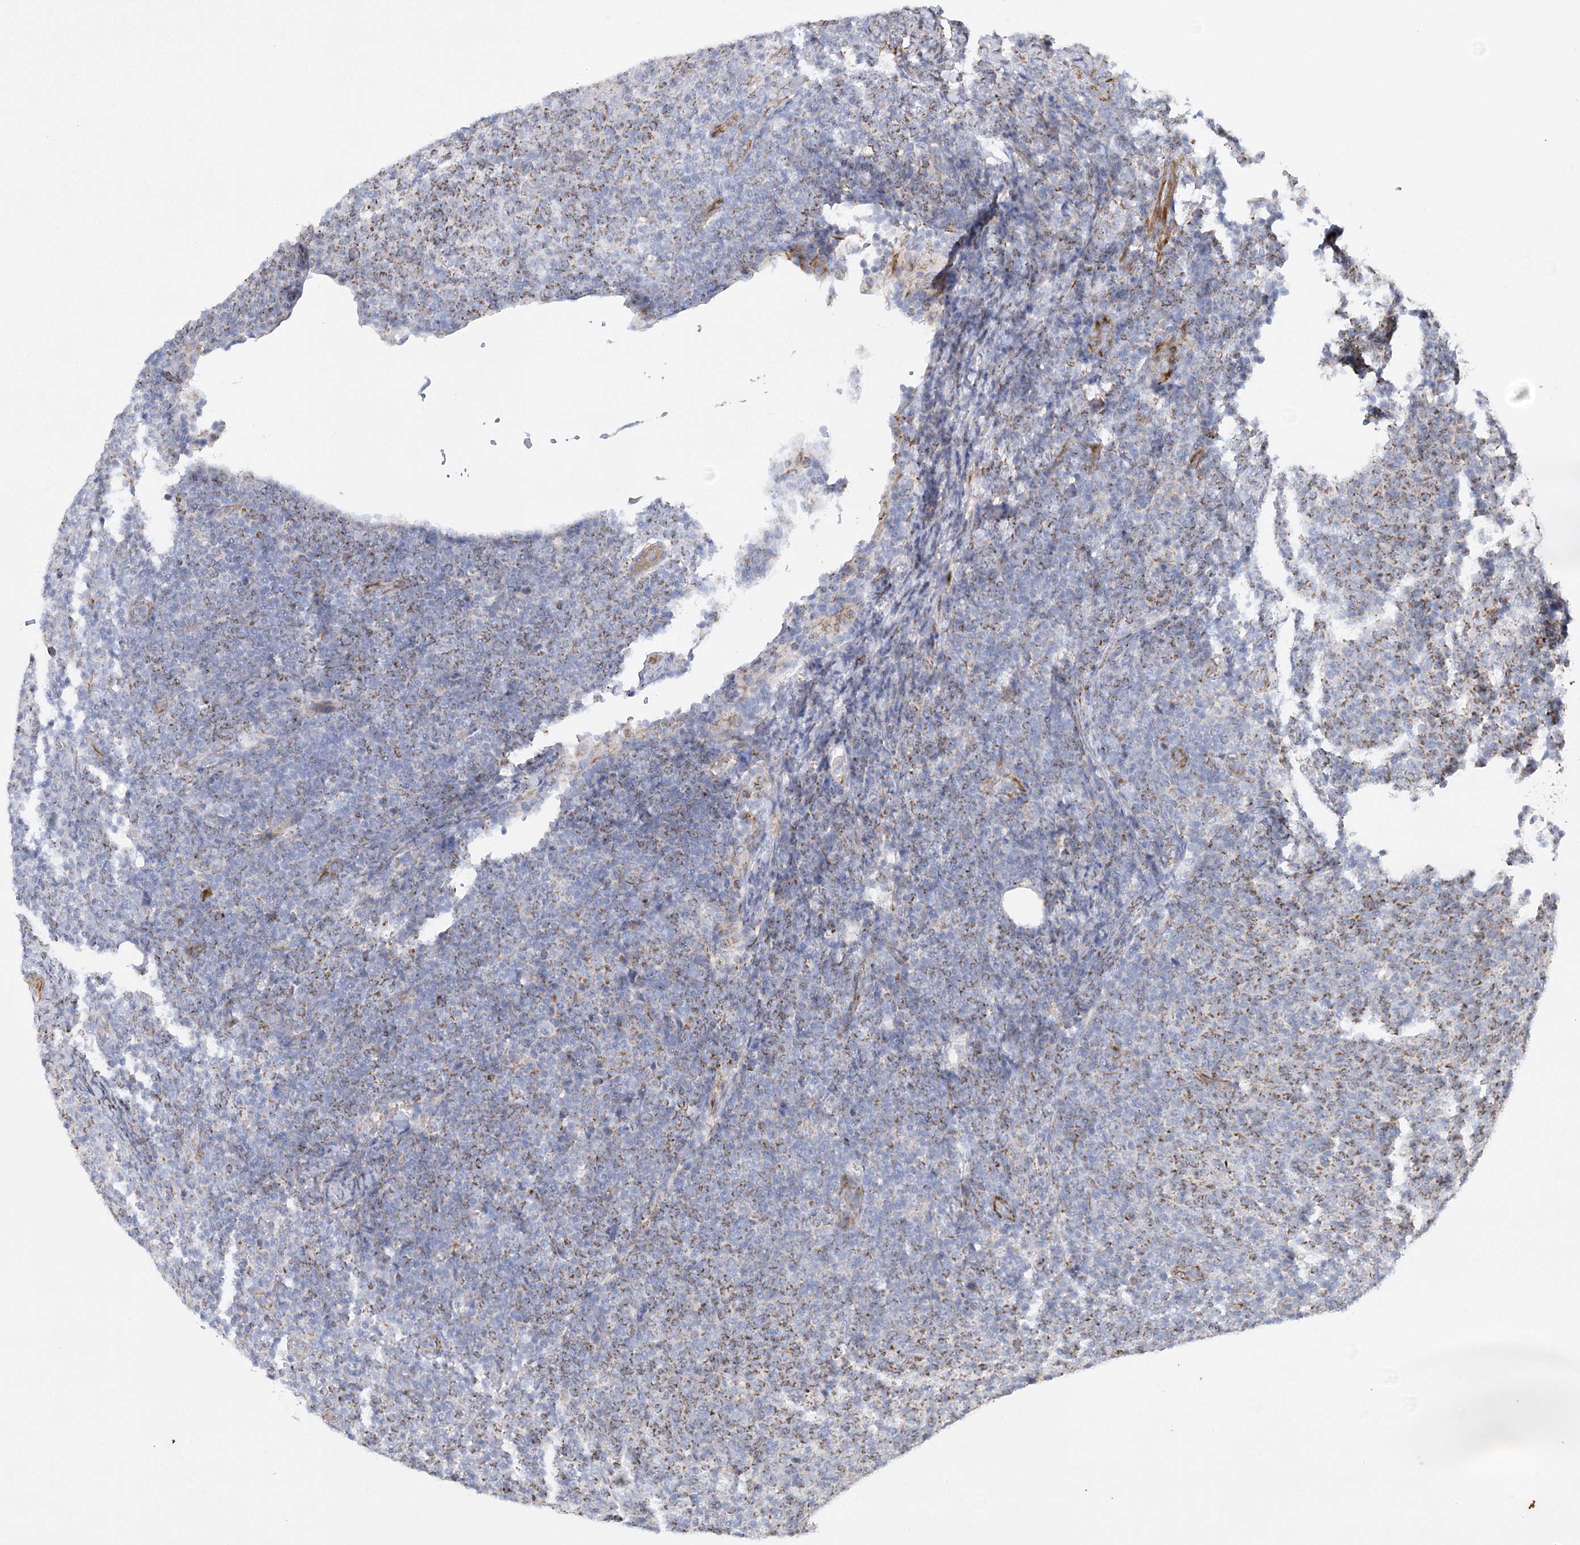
{"staining": {"intensity": "moderate", "quantity": "25%-75%", "location": "cytoplasmic/membranous"}, "tissue": "lymphoma", "cell_type": "Tumor cells", "image_type": "cancer", "snomed": [{"axis": "morphology", "description": "Malignant lymphoma, non-Hodgkin's type, Low grade"}, {"axis": "topography", "description": "Lymph node"}], "caption": "Protein expression analysis of human malignant lymphoma, non-Hodgkin's type (low-grade) reveals moderate cytoplasmic/membranous positivity in approximately 25%-75% of tumor cells.", "gene": "DHTKD1", "patient": {"sex": "male", "age": 66}}